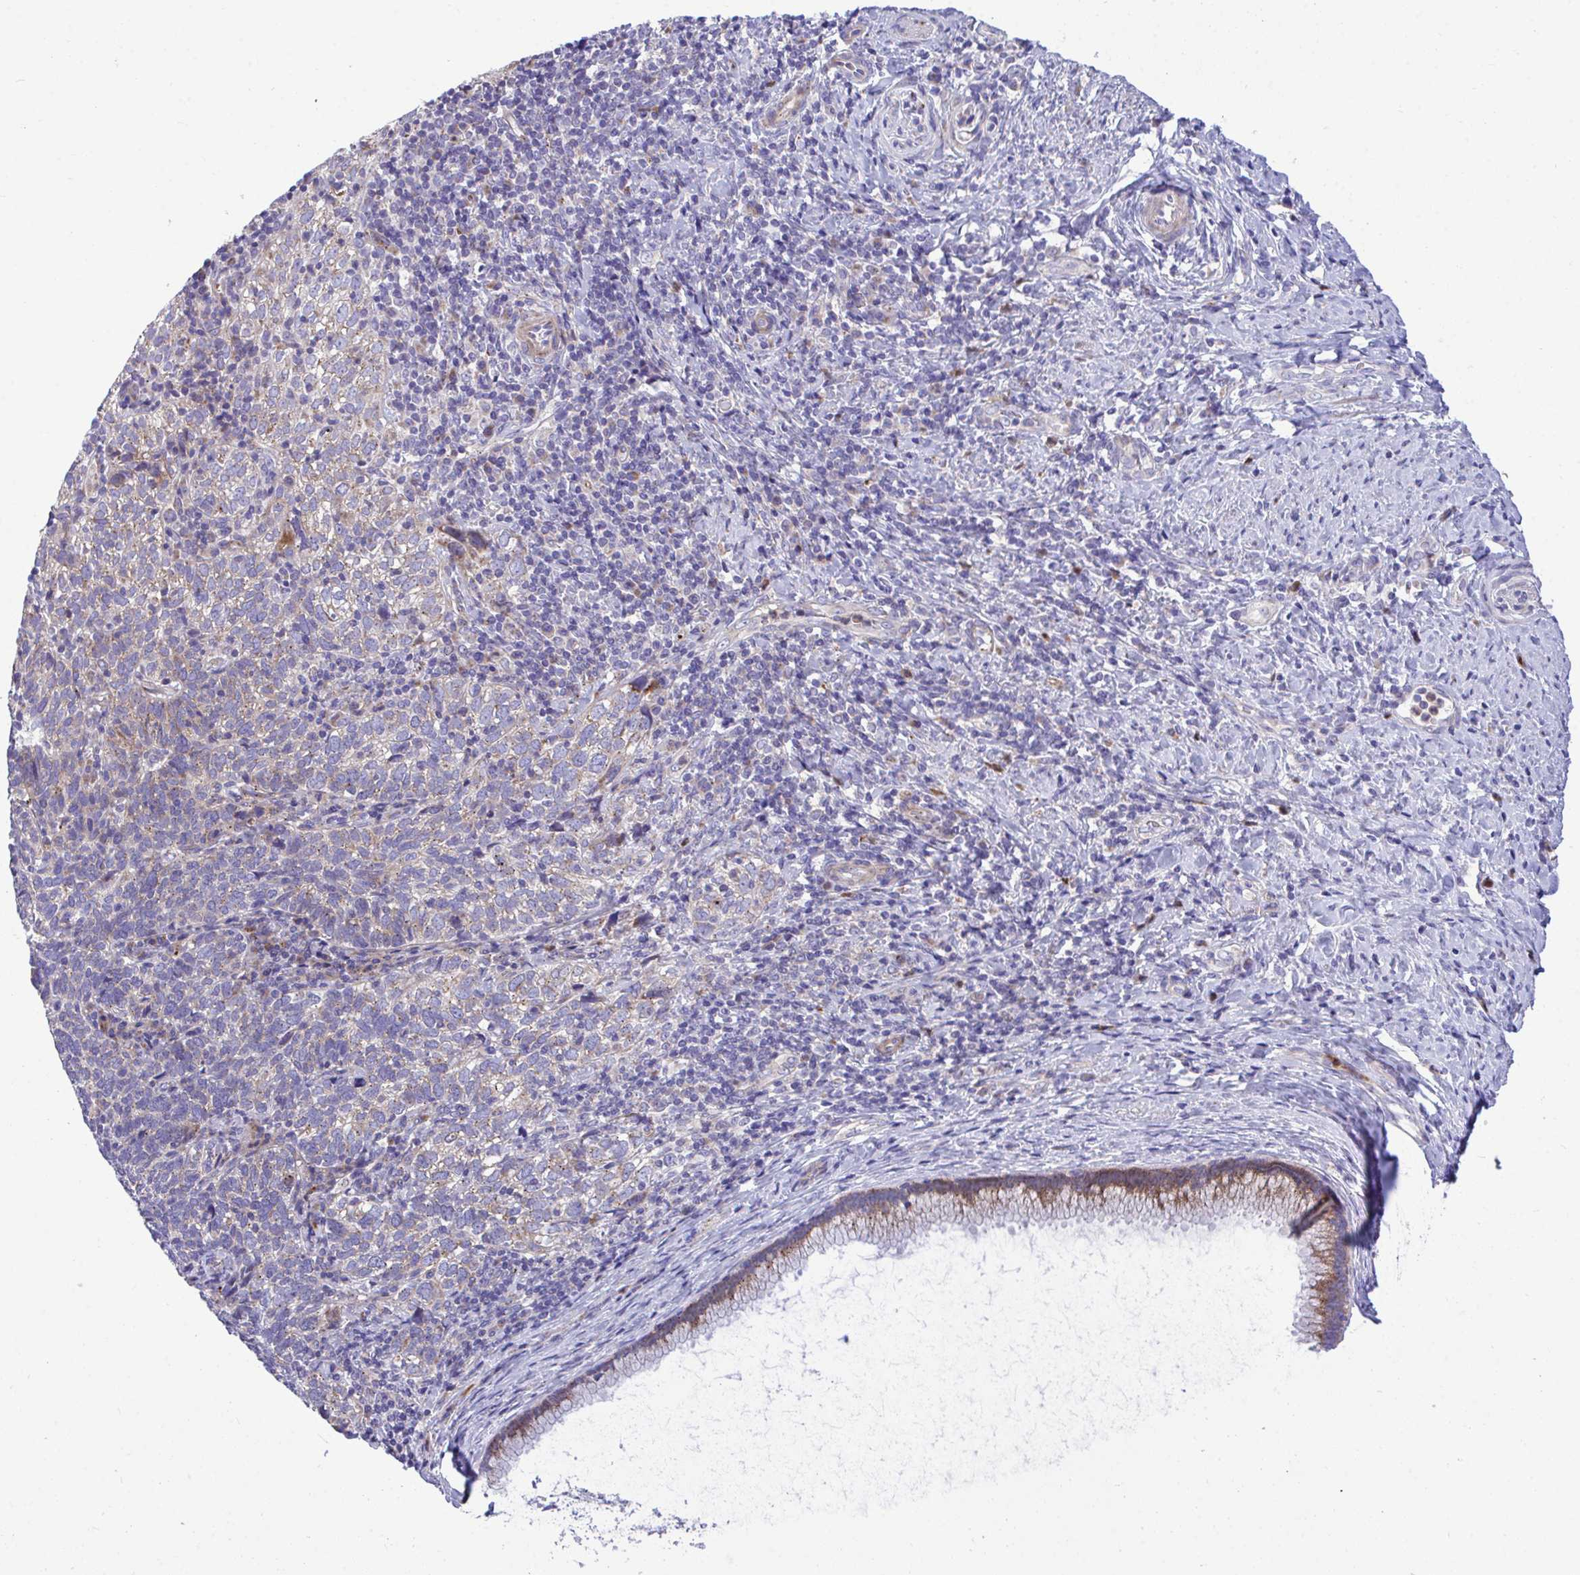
{"staining": {"intensity": "weak", "quantity": "25%-75%", "location": "cytoplasmic/membranous"}, "tissue": "cervical cancer", "cell_type": "Tumor cells", "image_type": "cancer", "snomed": [{"axis": "morphology", "description": "Normal tissue, NOS"}, {"axis": "morphology", "description": "Squamous cell carcinoma, NOS"}, {"axis": "topography", "description": "Vagina"}, {"axis": "topography", "description": "Cervix"}], "caption": "Cervical squamous cell carcinoma tissue demonstrates weak cytoplasmic/membranous staining in about 25%-75% of tumor cells, visualized by immunohistochemistry.", "gene": "MRPS16", "patient": {"sex": "female", "age": 45}}